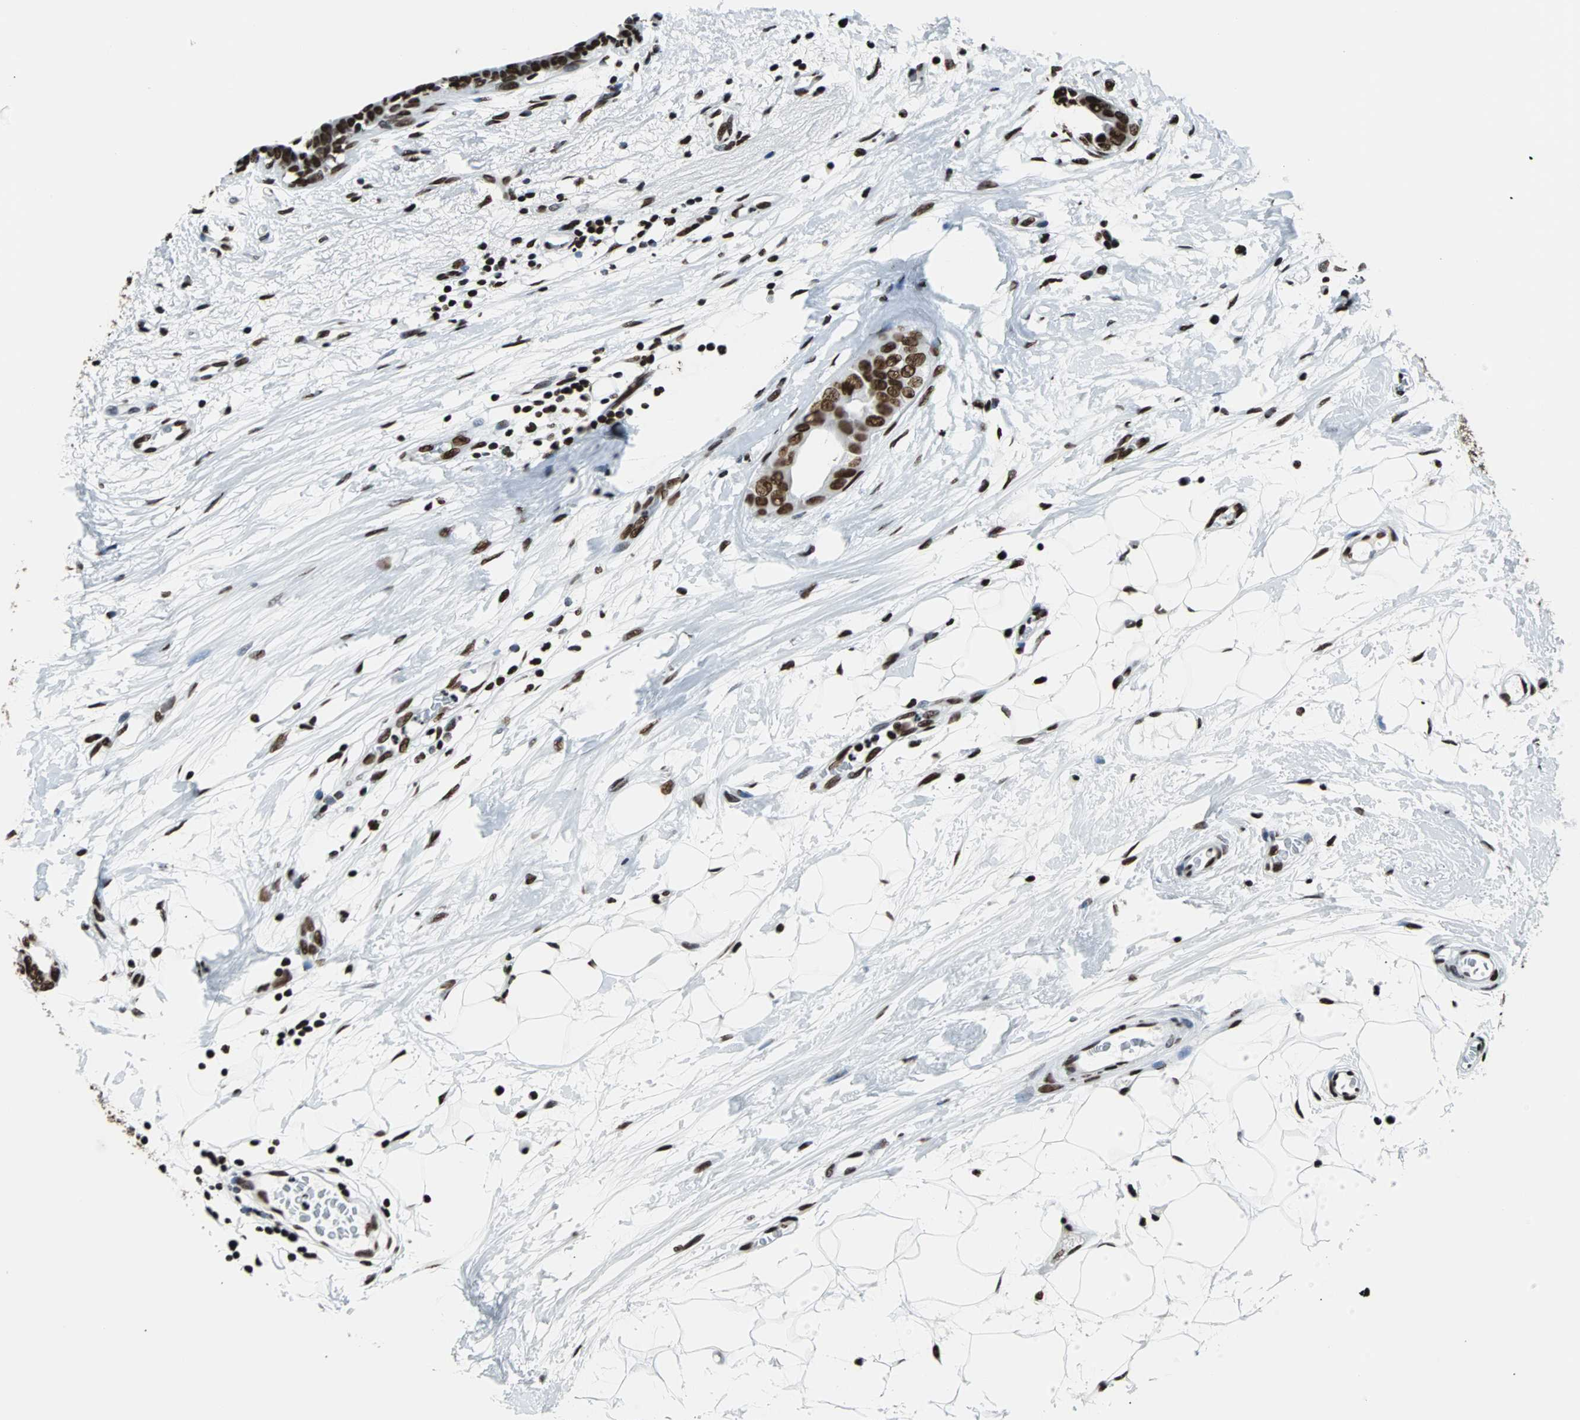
{"staining": {"intensity": "strong", "quantity": ">75%", "location": "nuclear"}, "tissue": "breast cancer", "cell_type": "Tumor cells", "image_type": "cancer", "snomed": [{"axis": "morphology", "description": "Duct carcinoma"}, {"axis": "topography", "description": "Breast"}], "caption": "The immunohistochemical stain highlights strong nuclear positivity in tumor cells of breast infiltrating ductal carcinoma tissue. (brown staining indicates protein expression, while blue staining denotes nuclei).", "gene": "FUBP1", "patient": {"sex": "female", "age": 40}}